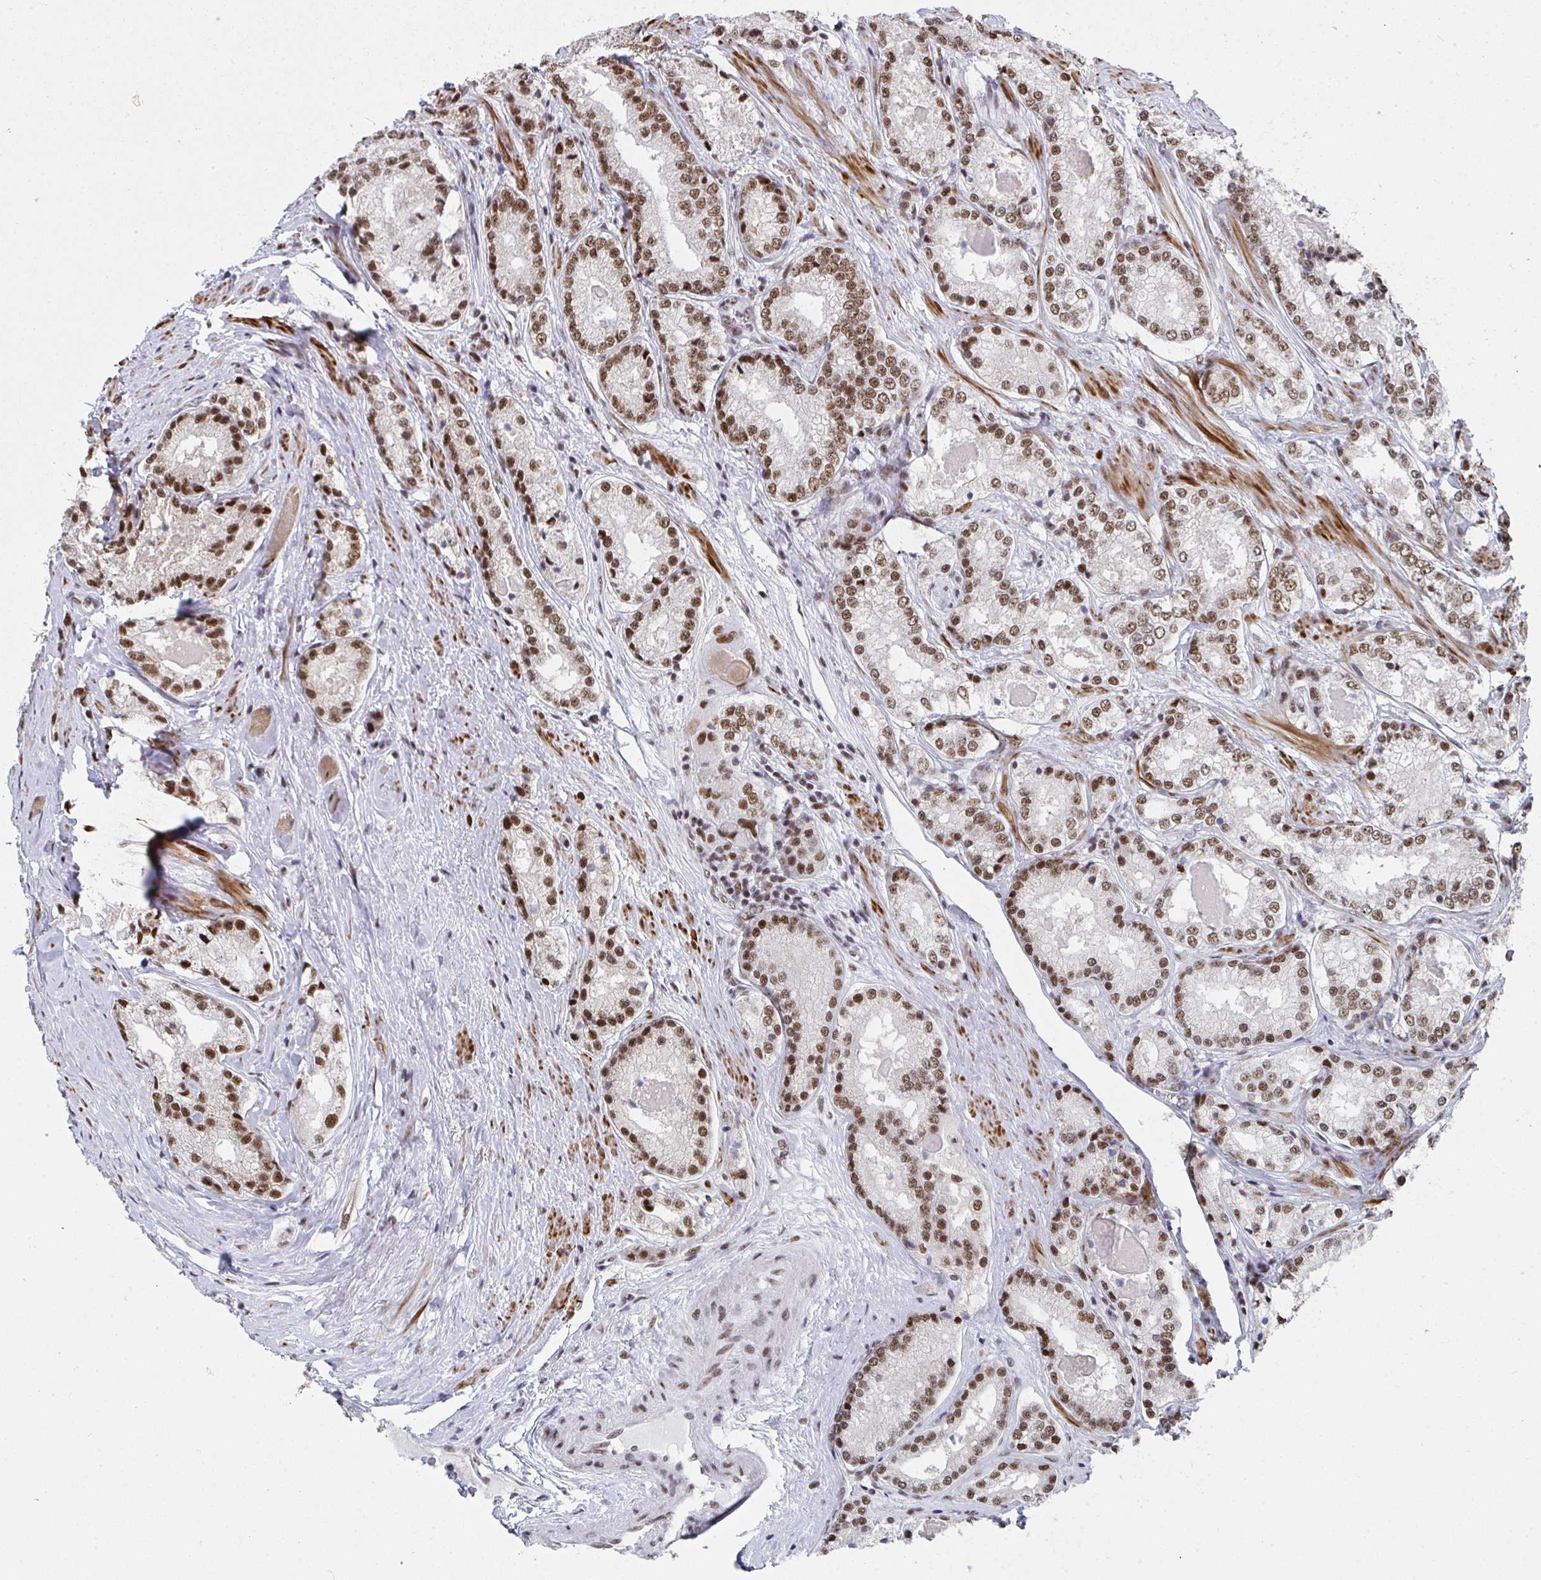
{"staining": {"intensity": "moderate", "quantity": ">75%", "location": "nuclear"}, "tissue": "prostate cancer", "cell_type": "Tumor cells", "image_type": "cancer", "snomed": [{"axis": "morphology", "description": "Adenocarcinoma, NOS"}, {"axis": "morphology", "description": "Adenocarcinoma, Low grade"}, {"axis": "topography", "description": "Prostate"}], "caption": "A medium amount of moderate nuclear staining is present in about >75% of tumor cells in adenocarcinoma (prostate) tissue.", "gene": "SNRNP70", "patient": {"sex": "male", "age": 68}}